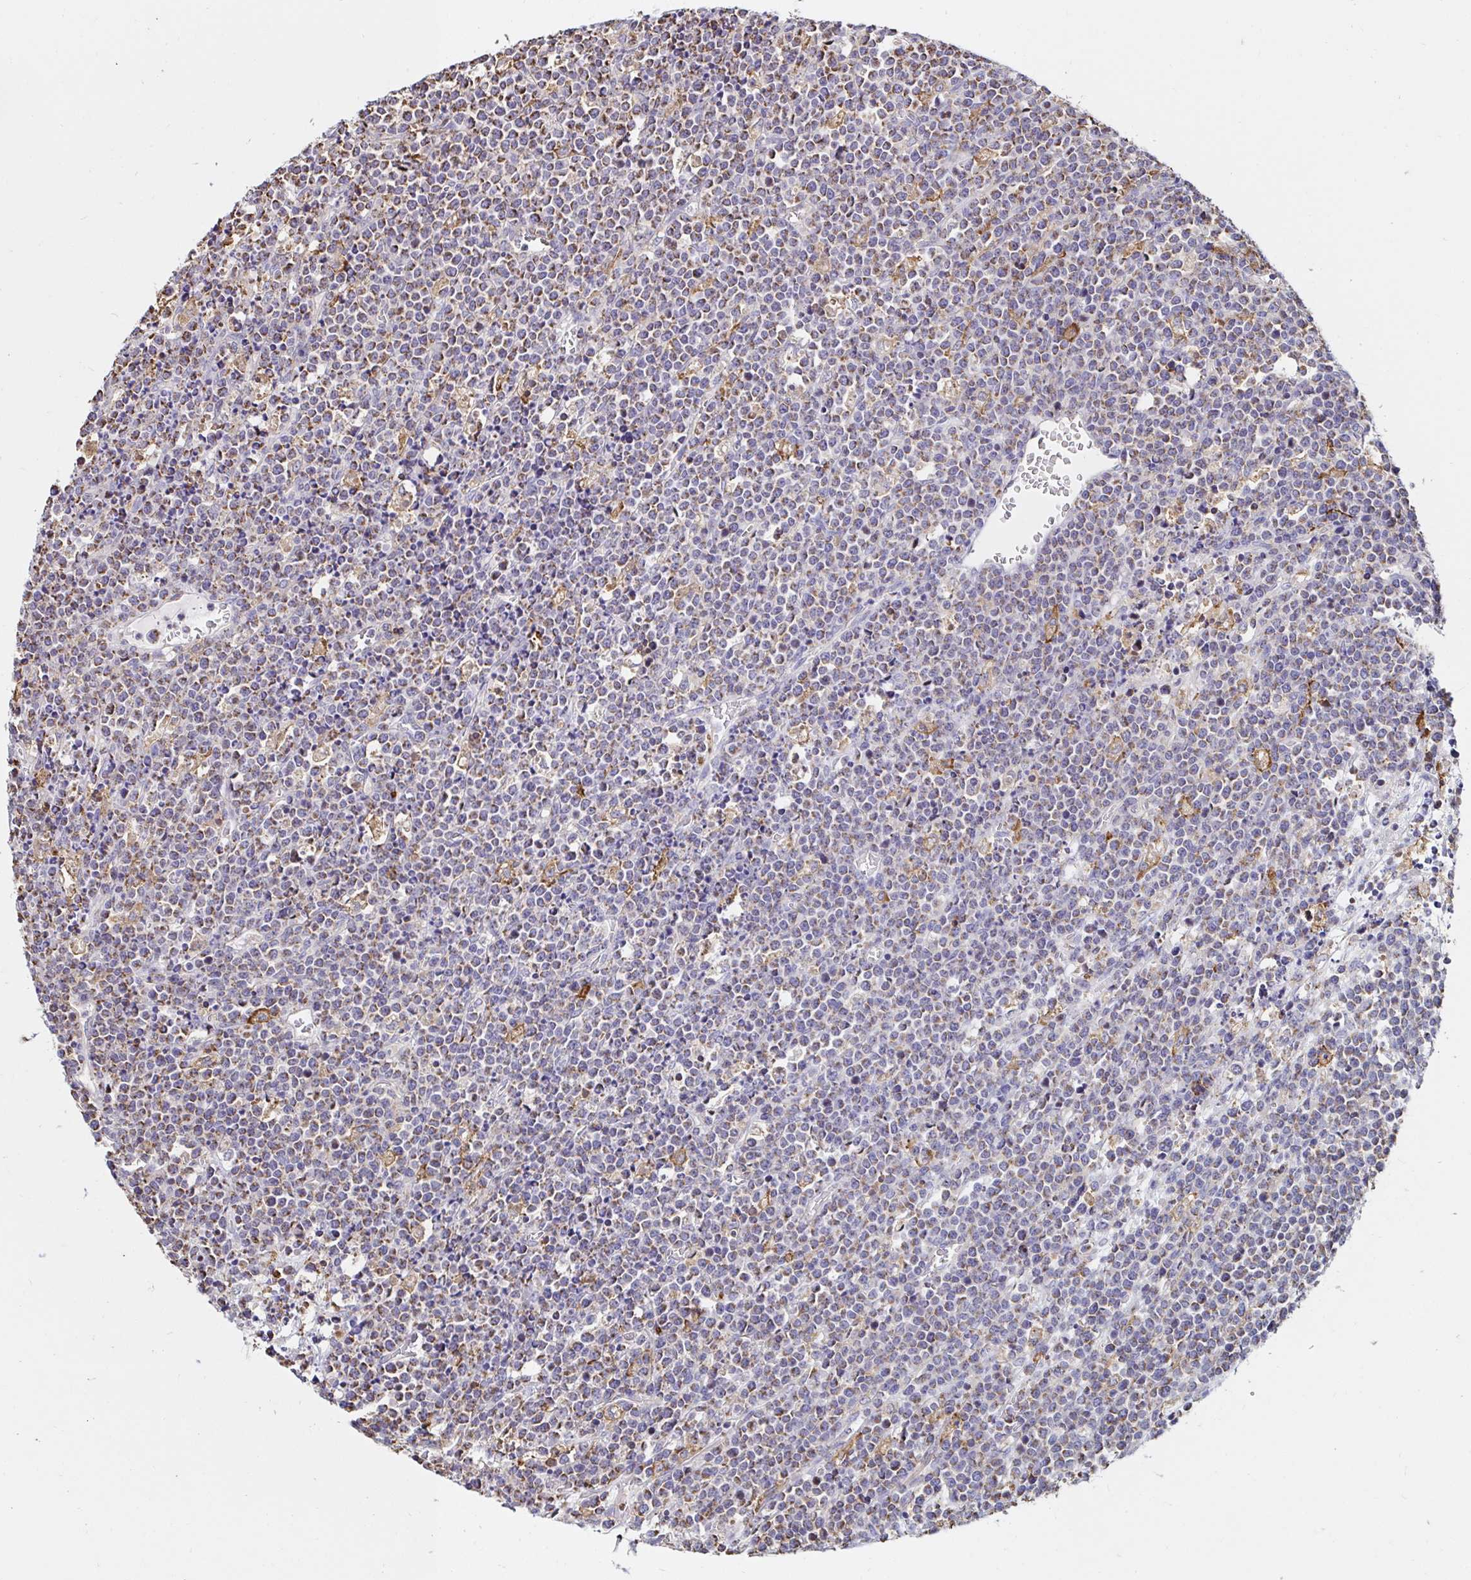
{"staining": {"intensity": "moderate", "quantity": "<25%", "location": "cytoplasmic/membranous"}, "tissue": "lymphoma", "cell_type": "Tumor cells", "image_type": "cancer", "snomed": [{"axis": "morphology", "description": "Malignant lymphoma, non-Hodgkin's type, High grade"}, {"axis": "topography", "description": "Ovary"}], "caption": "Lymphoma tissue reveals moderate cytoplasmic/membranous expression in approximately <25% of tumor cells, visualized by immunohistochemistry.", "gene": "MSR1", "patient": {"sex": "female", "age": 56}}